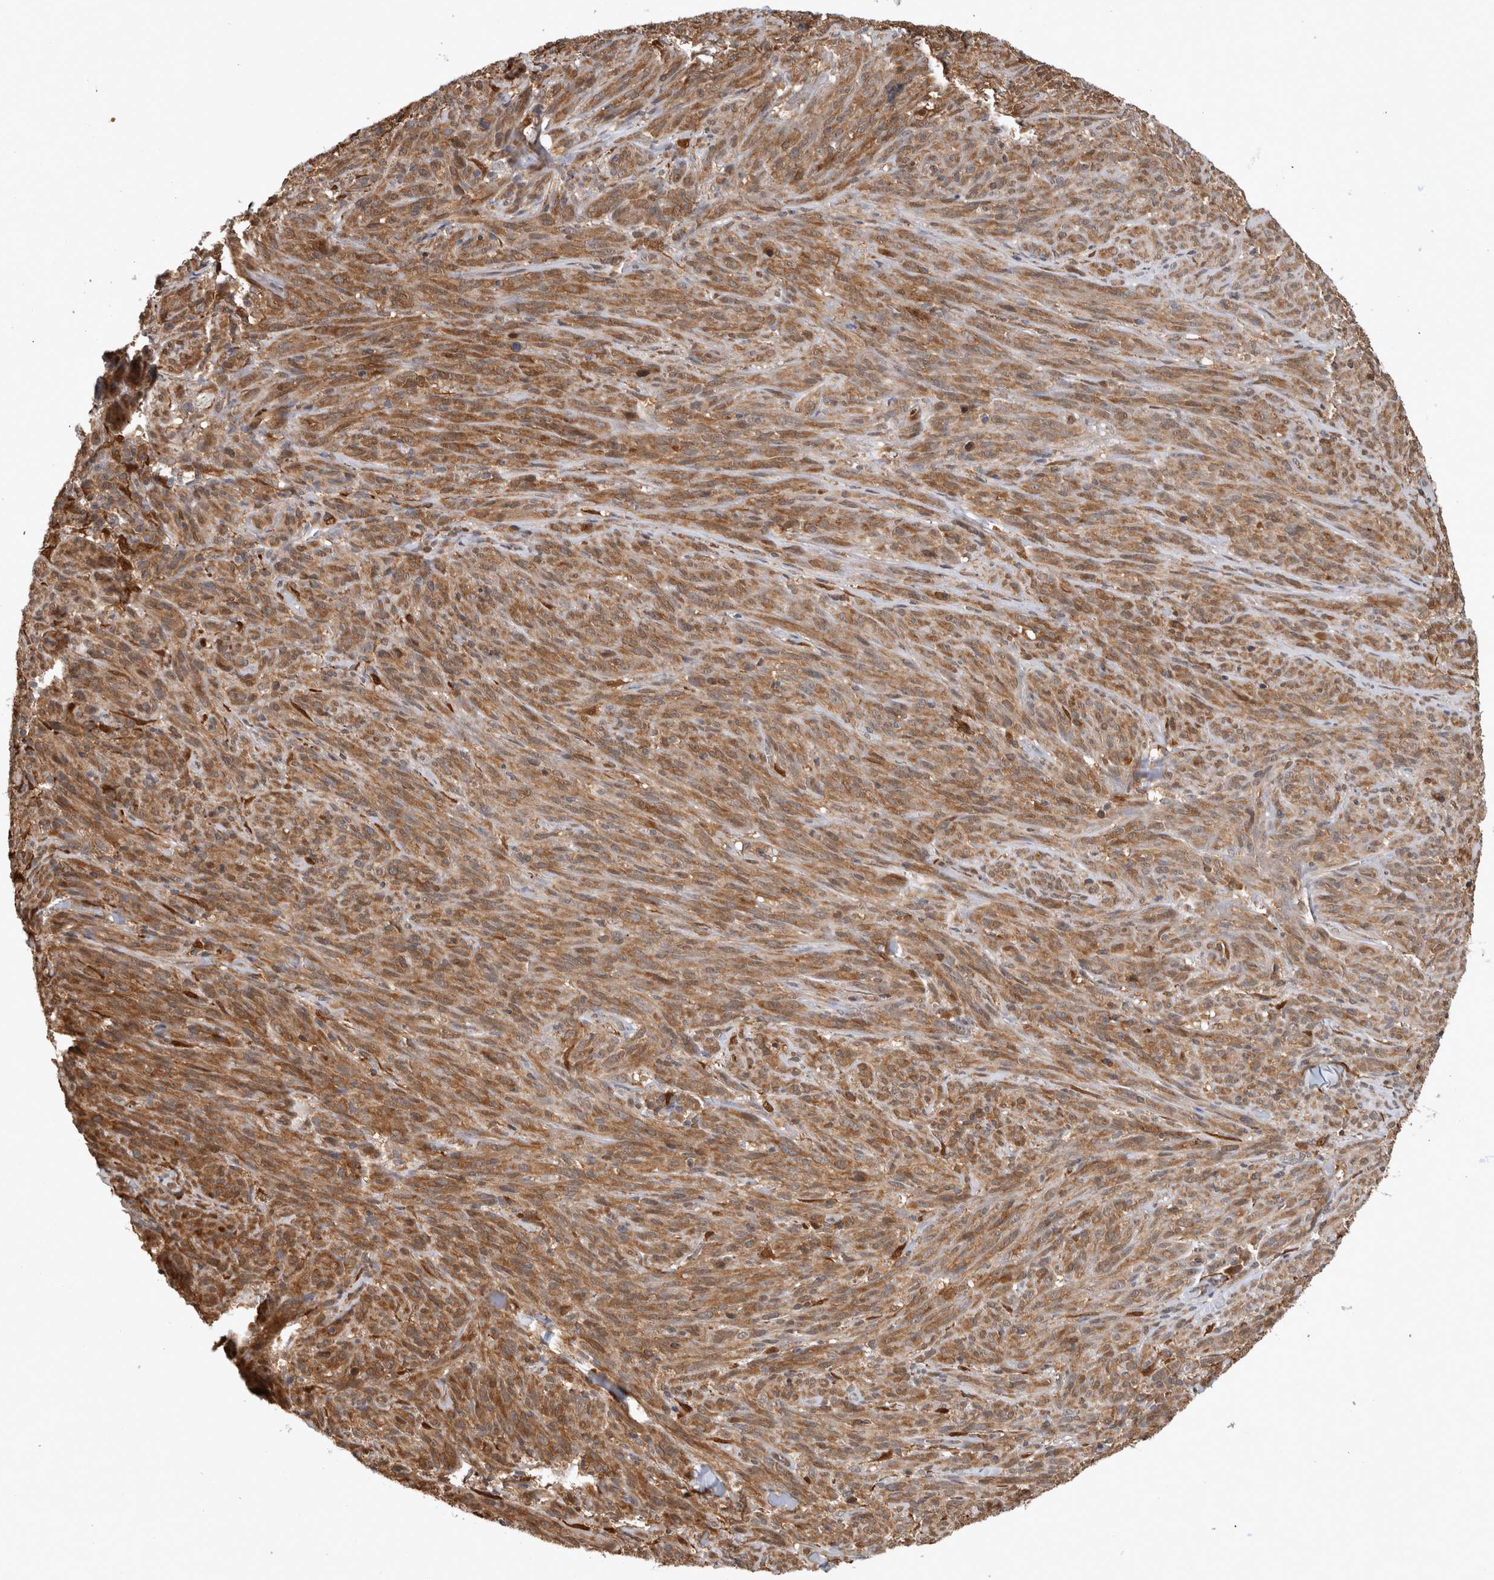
{"staining": {"intensity": "moderate", "quantity": ">75%", "location": "cytoplasmic/membranous"}, "tissue": "melanoma", "cell_type": "Tumor cells", "image_type": "cancer", "snomed": [{"axis": "morphology", "description": "Malignant melanoma, NOS"}, {"axis": "topography", "description": "Skin of head"}], "caption": "Protein staining of melanoma tissue reveals moderate cytoplasmic/membranous positivity in approximately >75% of tumor cells.", "gene": "ASTN2", "patient": {"sex": "male", "age": 96}}